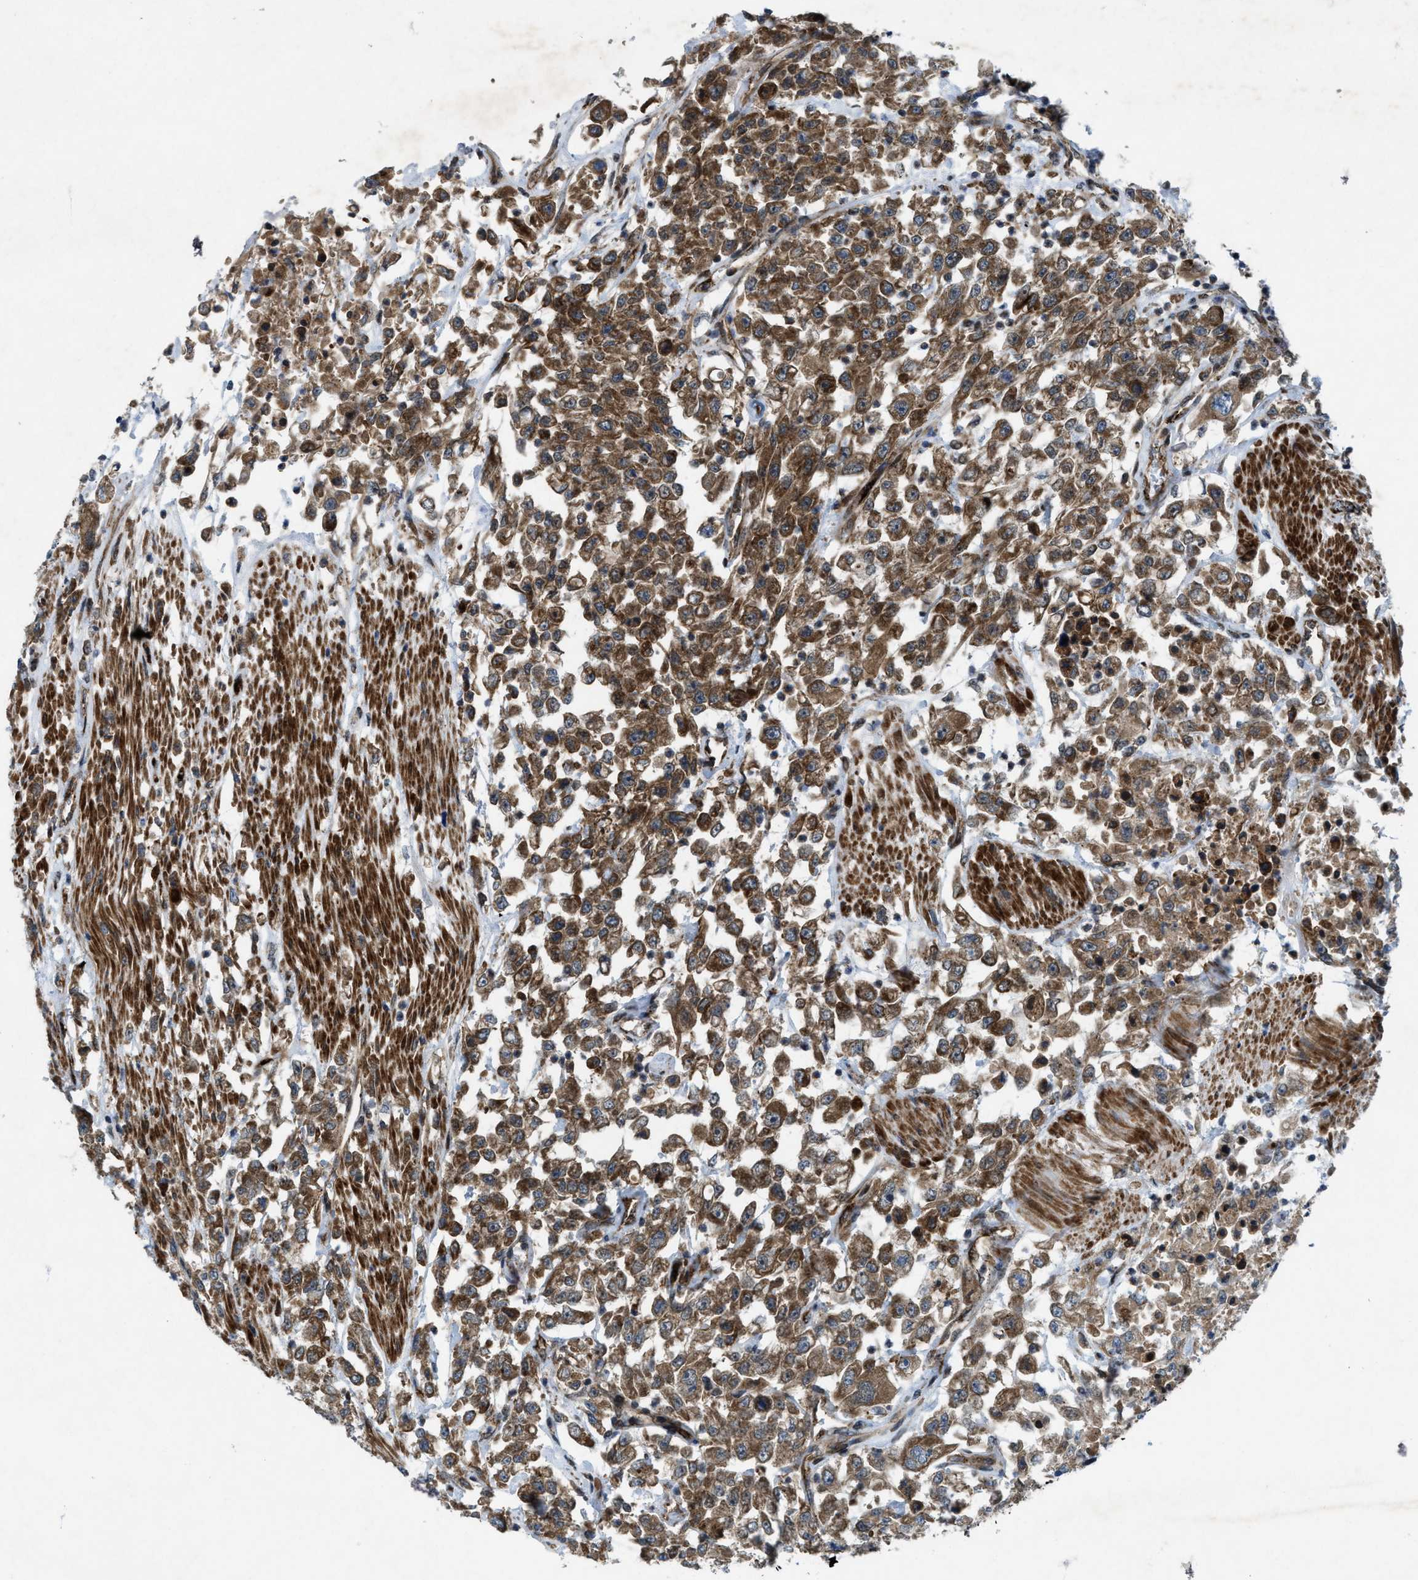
{"staining": {"intensity": "moderate", "quantity": ">75%", "location": "cytoplasmic/membranous"}, "tissue": "urothelial cancer", "cell_type": "Tumor cells", "image_type": "cancer", "snomed": [{"axis": "morphology", "description": "Urothelial carcinoma, High grade"}, {"axis": "topography", "description": "Urinary bladder"}], "caption": "Immunohistochemistry of urothelial carcinoma (high-grade) demonstrates medium levels of moderate cytoplasmic/membranous expression in about >75% of tumor cells. The staining was performed using DAB, with brown indicating positive protein expression. Nuclei are stained blue with hematoxylin.", "gene": "URGCP", "patient": {"sex": "male", "age": 46}}